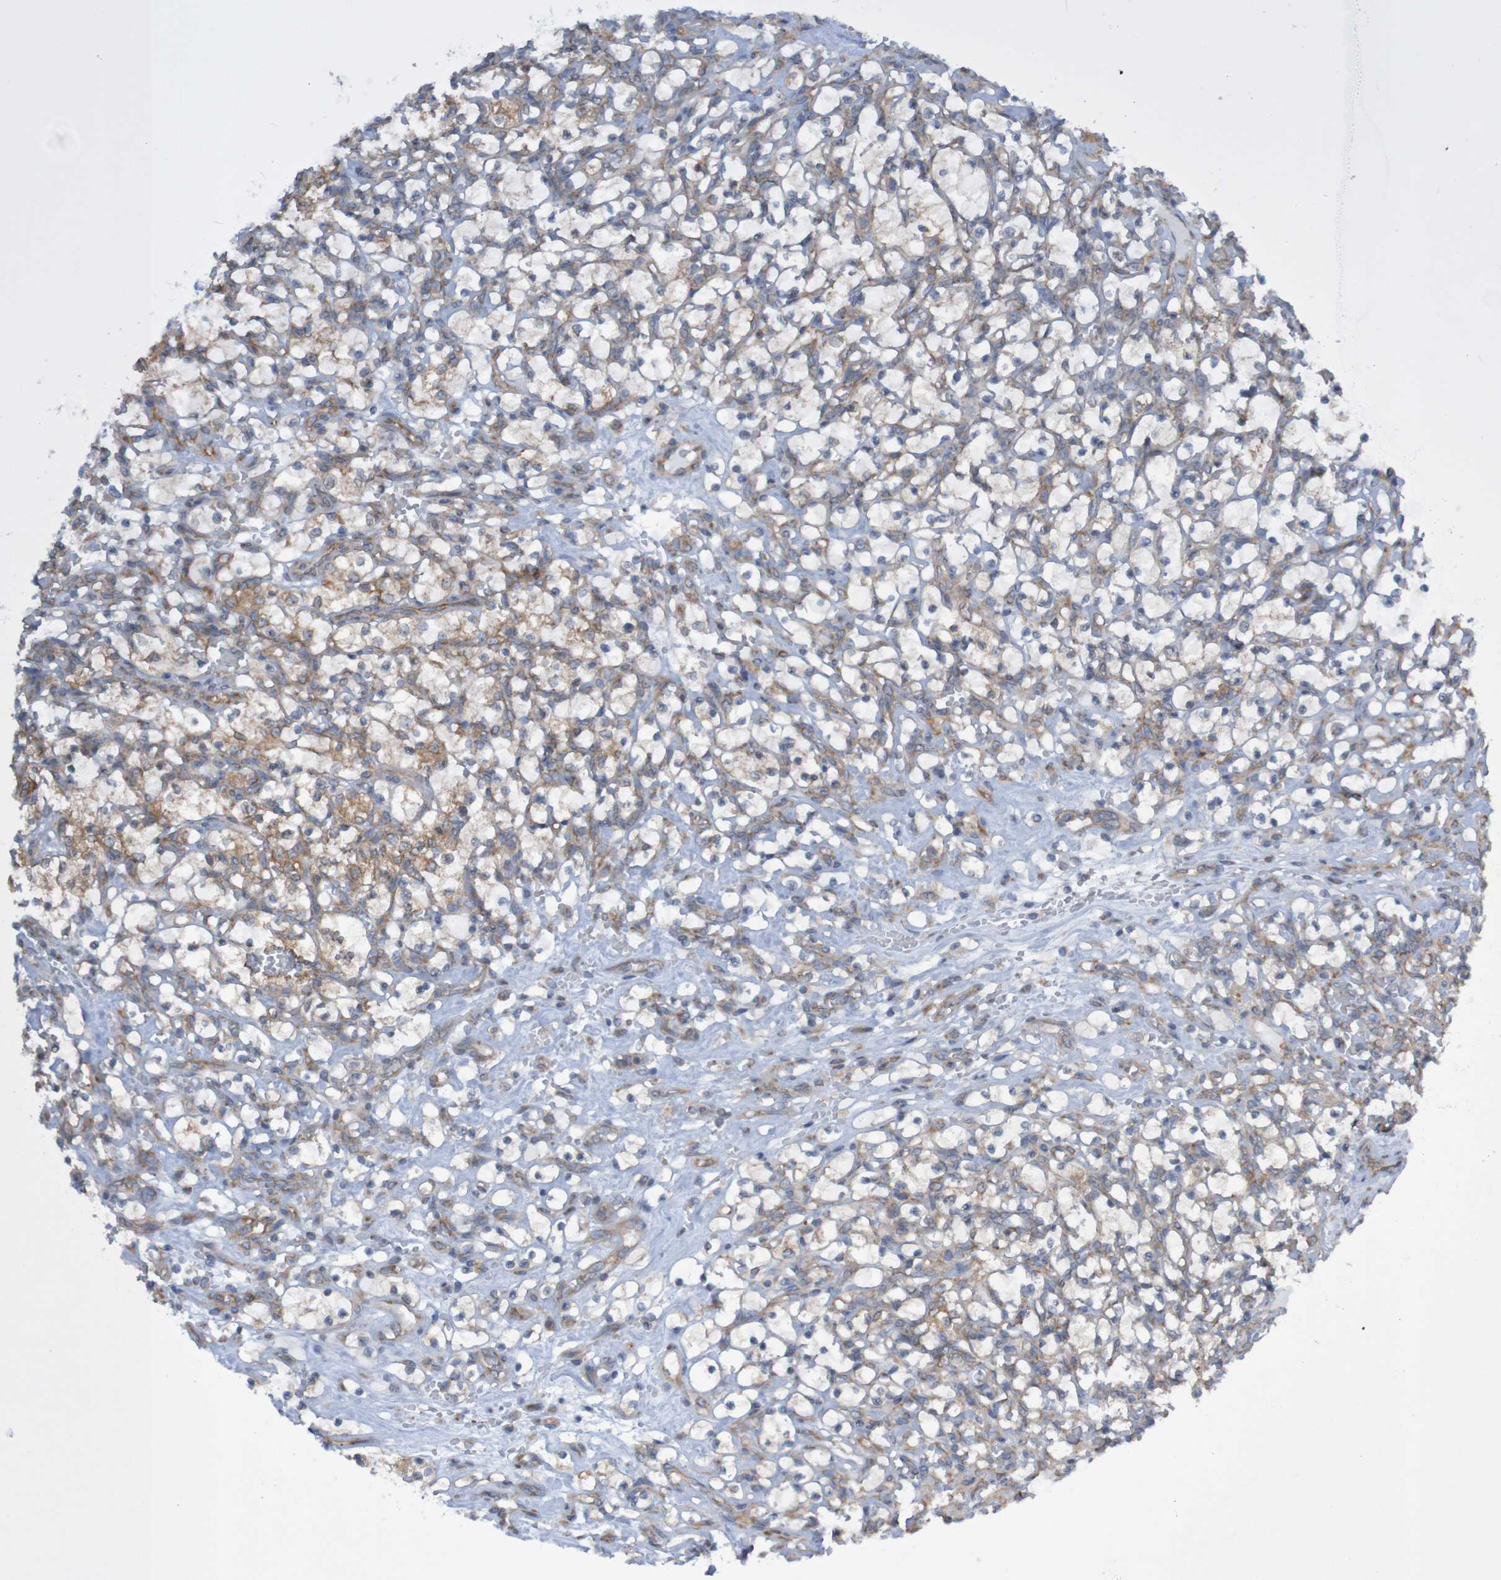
{"staining": {"intensity": "moderate", "quantity": "25%-75%", "location": "cytoplasmic/membranous"}, "tissue": "renal cancer", "cell_type": "Tumor cells", "image_type": "cancer", "snomed": [{"axis": "morphology", "description": "Adenocarcinoma, NOS"}, {"axis": "topography", "description": "Kidney"}], "caption": "The immunohistochemical stain shows moderate cytoplasmic/membranous positivity in tumor cells of renal adenocarcinoma tissue.", "gene": "LRRC47", "patient": {"sex": "female", "age": 69}}